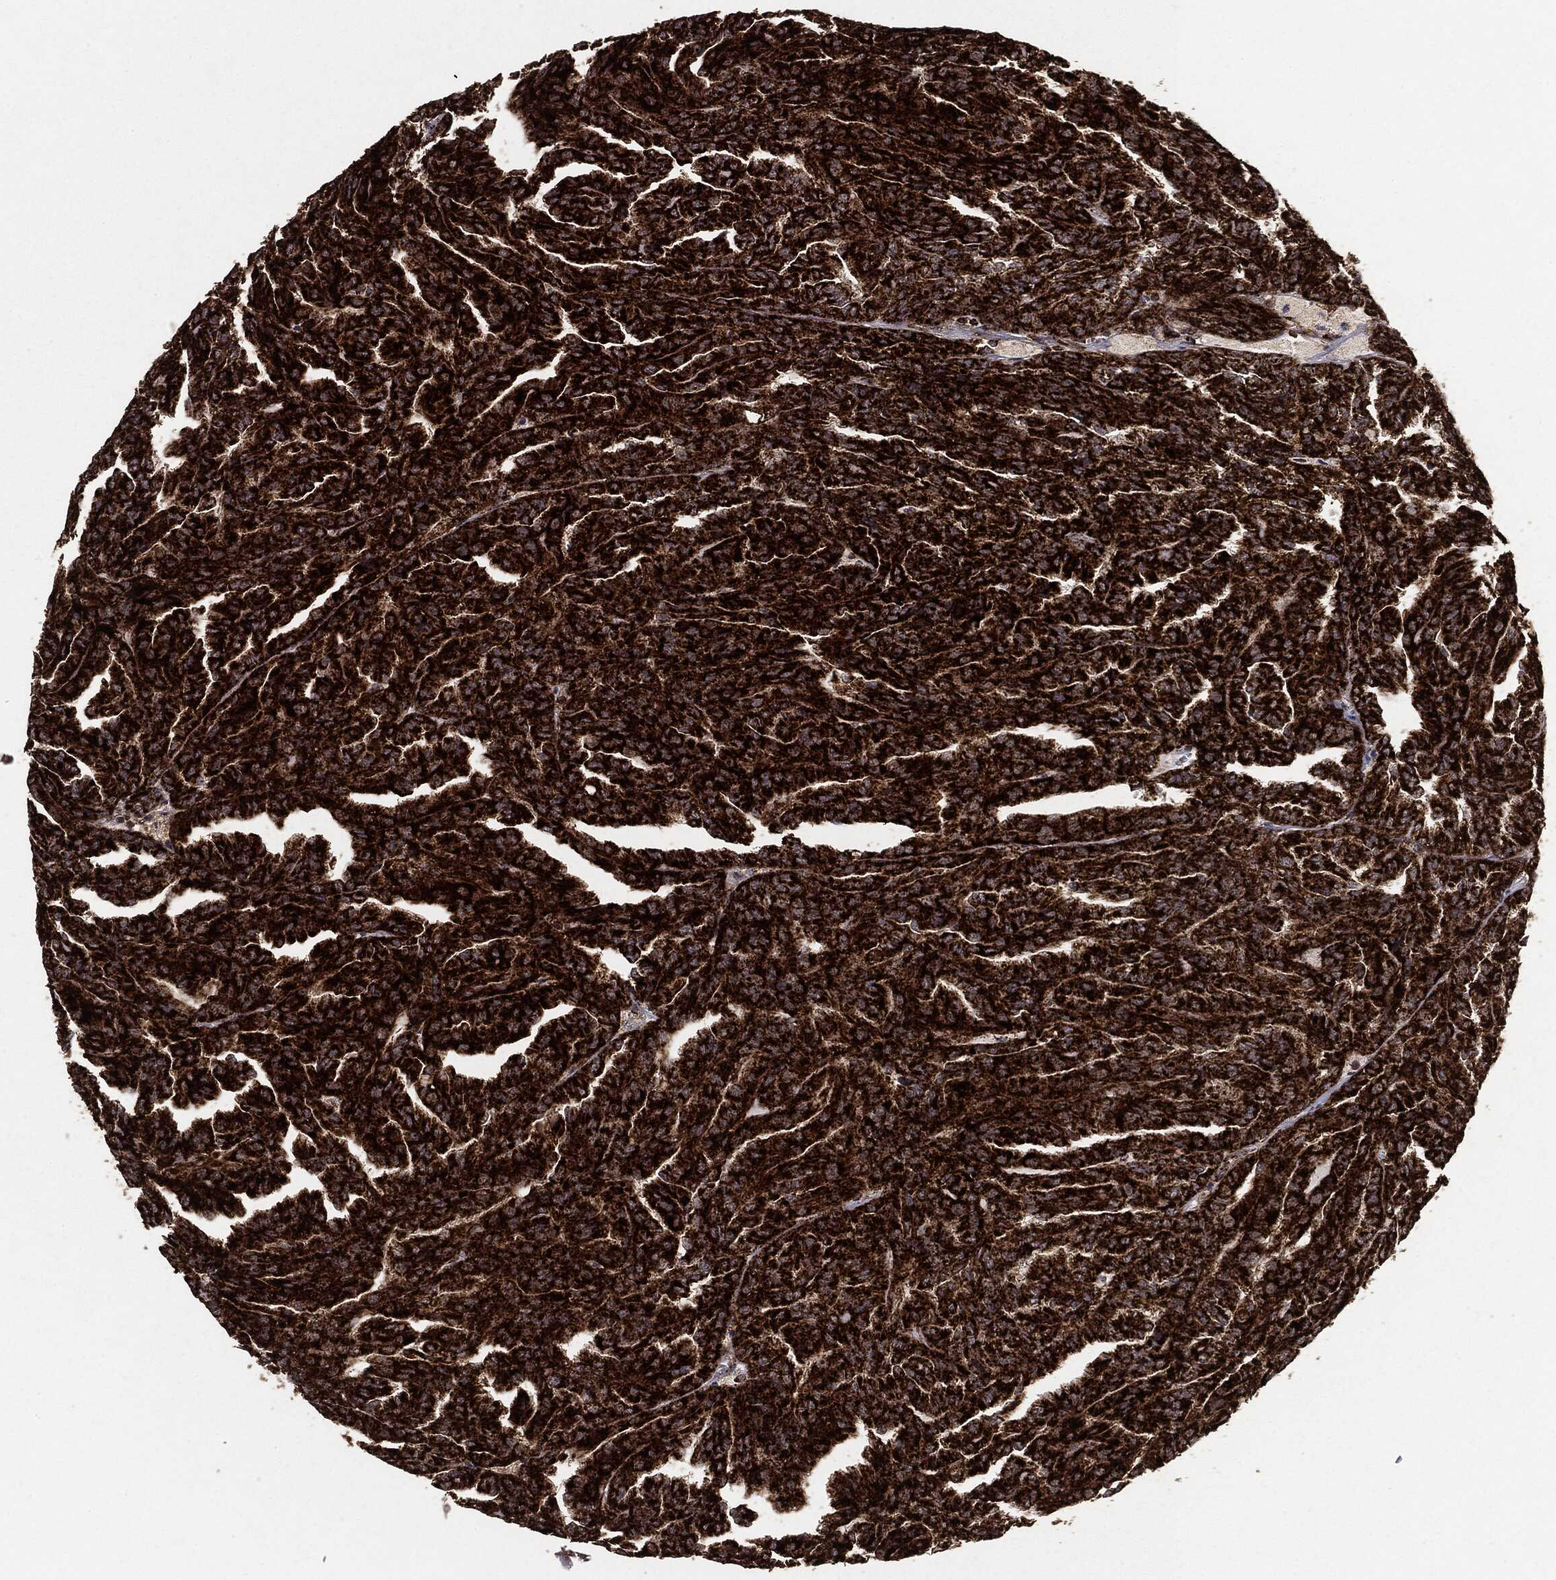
{"staining": {"intensity": "strong", "quantity": ">75%", "location": "cytoplasmic/membranous"}, "tissue": "renal cancer", "cell_type": "Tumor cells", "image_type": "cancer", "snomed": [{"axis": "morphology", "description": "Adenocarcinoma, NOS"}, {"axis": "topography", "description": "Kidney"}], "caption": "A brown stain highlights strong cytoplasmic/membranous staining of a protein in human renal adenocarcinoma tumor cells. (brown staining indicates protein expression, while blue staining denotes nuclei).", "gene": "MAP2K1", "patient": {"sex": "male", "age": 79}}